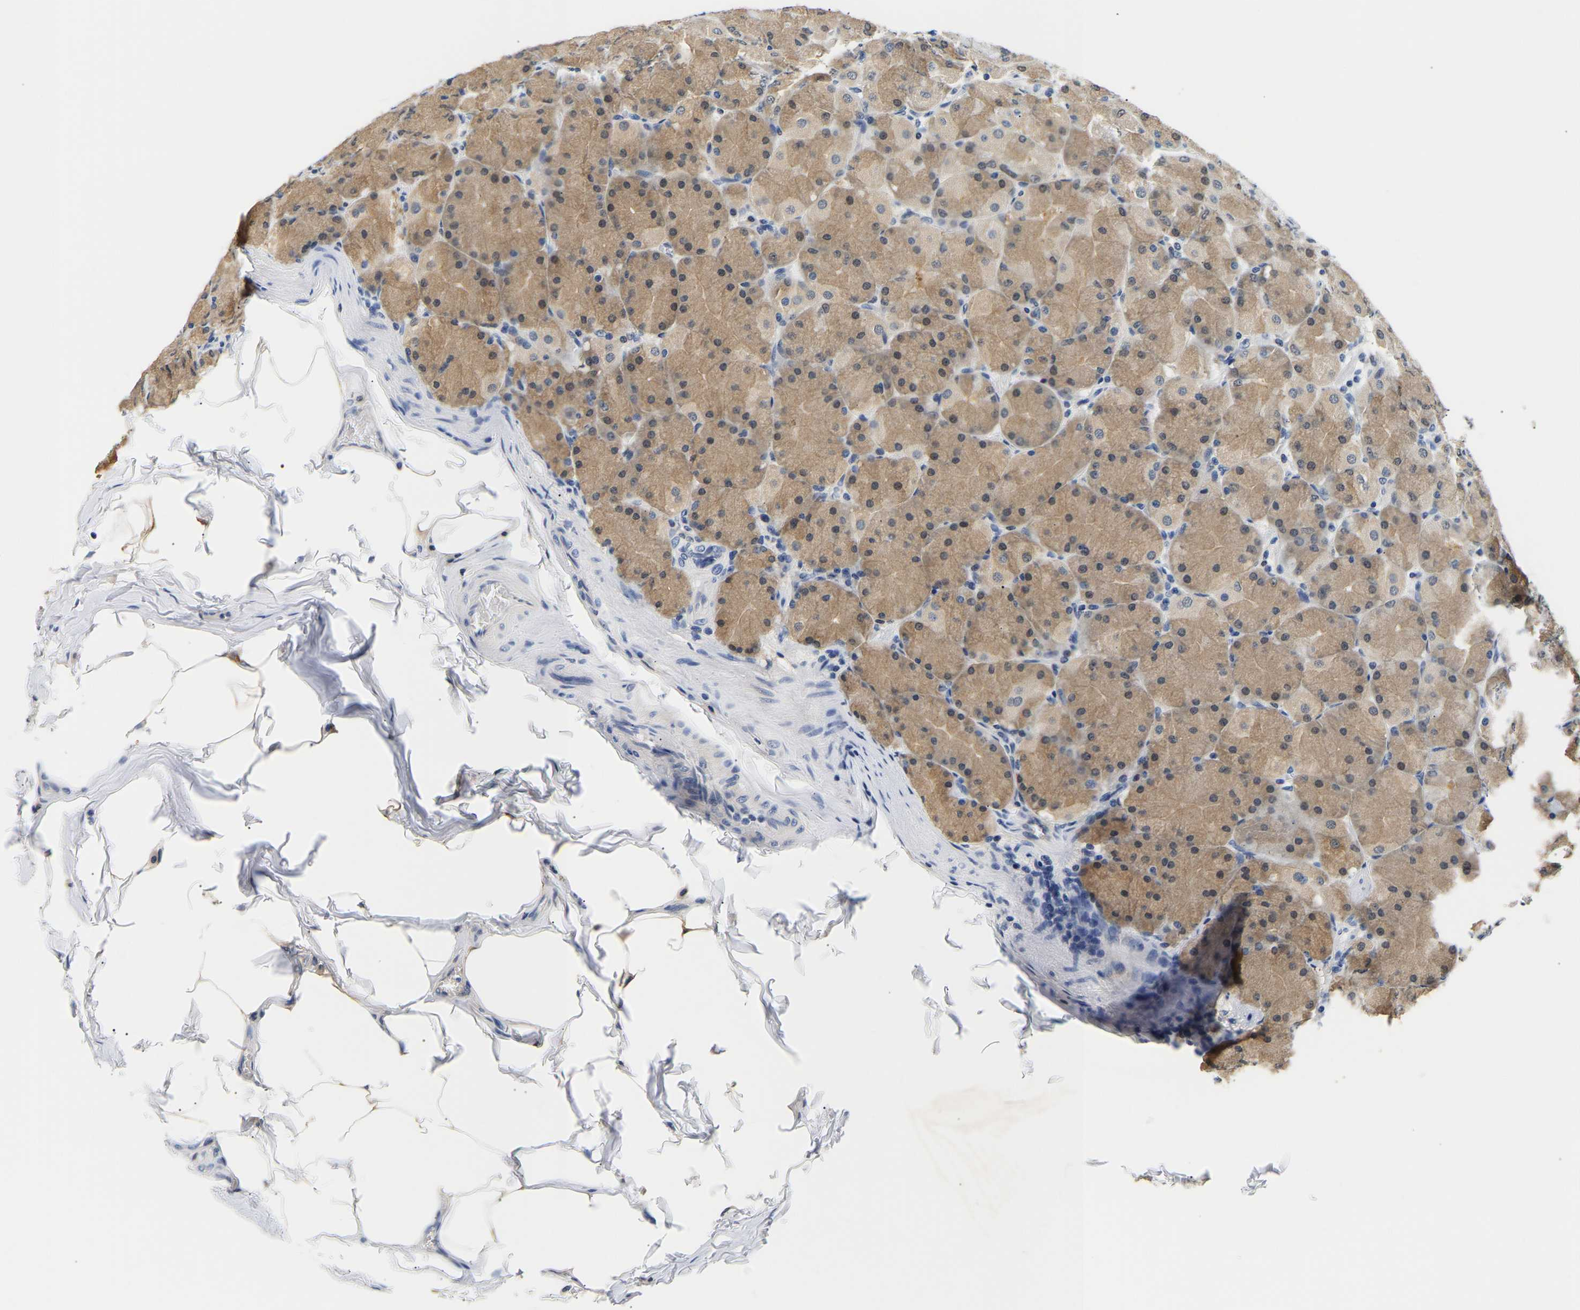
{"staining": {"intensity": "moderate", "quantity": ">75%", "location": "cytoplasmic/membranous"}, "tissue": "stomach", "cell_type": "Glandular cells", "image_type": "normal", "snomed": [{"axis": "morphology", "description": "Normal tissue, NOS"}, {"axis": "topography", "description": "Stomach, upper"}], "caption": "Protein positivity by immunohistochemistry (IHC) displays moderate cytoplasmic/membranous expression in about >75% of glandular cells in benign stomach. The staining is performed using DAB (3,3'-diaminobenzidine) brown chromogen to label protein expression. The nuclei are counter-stained blue using hematoxylin.", "gene": "UCHL3", "patient": {"sex": "female", "age": 56}}